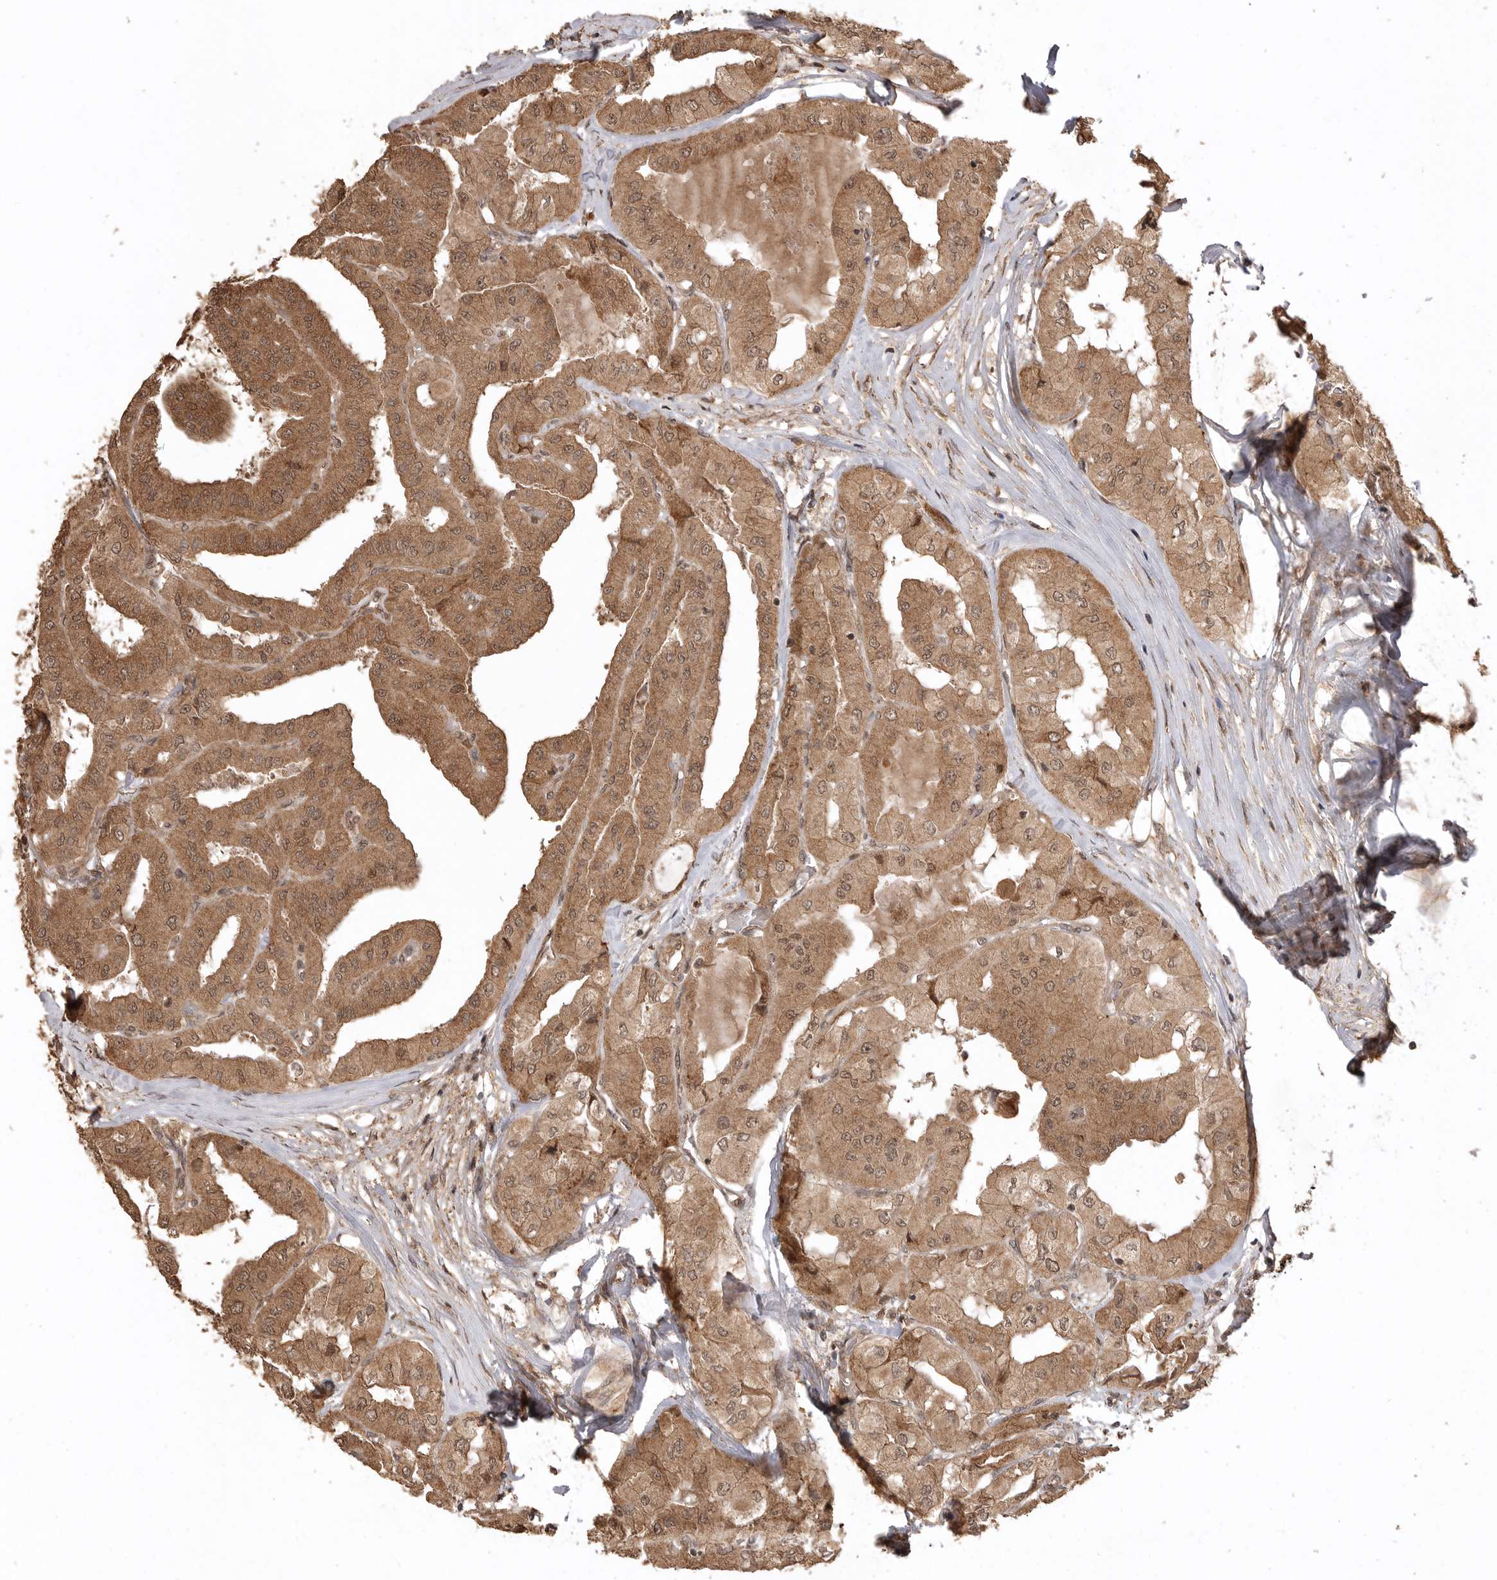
{"staining": {"intensity": "moderate", "quantity": ">75%", "location": "cytoplasmic/membranous"}, "tissue": "thyroid cancer", "cell_type": "Tumor cells", "image_type": "cancer", "snomed": [{"axis": "morphology", "description": "Papillary adenocarcinoma, NOS"}, {"axis": "topography", "description": "Thyroid gland"}], "caption": "Moderate cytoplasmic/membranous positivity for a protein is seen in about >75% of tumor cells of thyroid papillary adenocarcinoma using immunohistochemistry (IHC).", "gene": "BOC", "patient": {"sex": "female", "age": 59}}